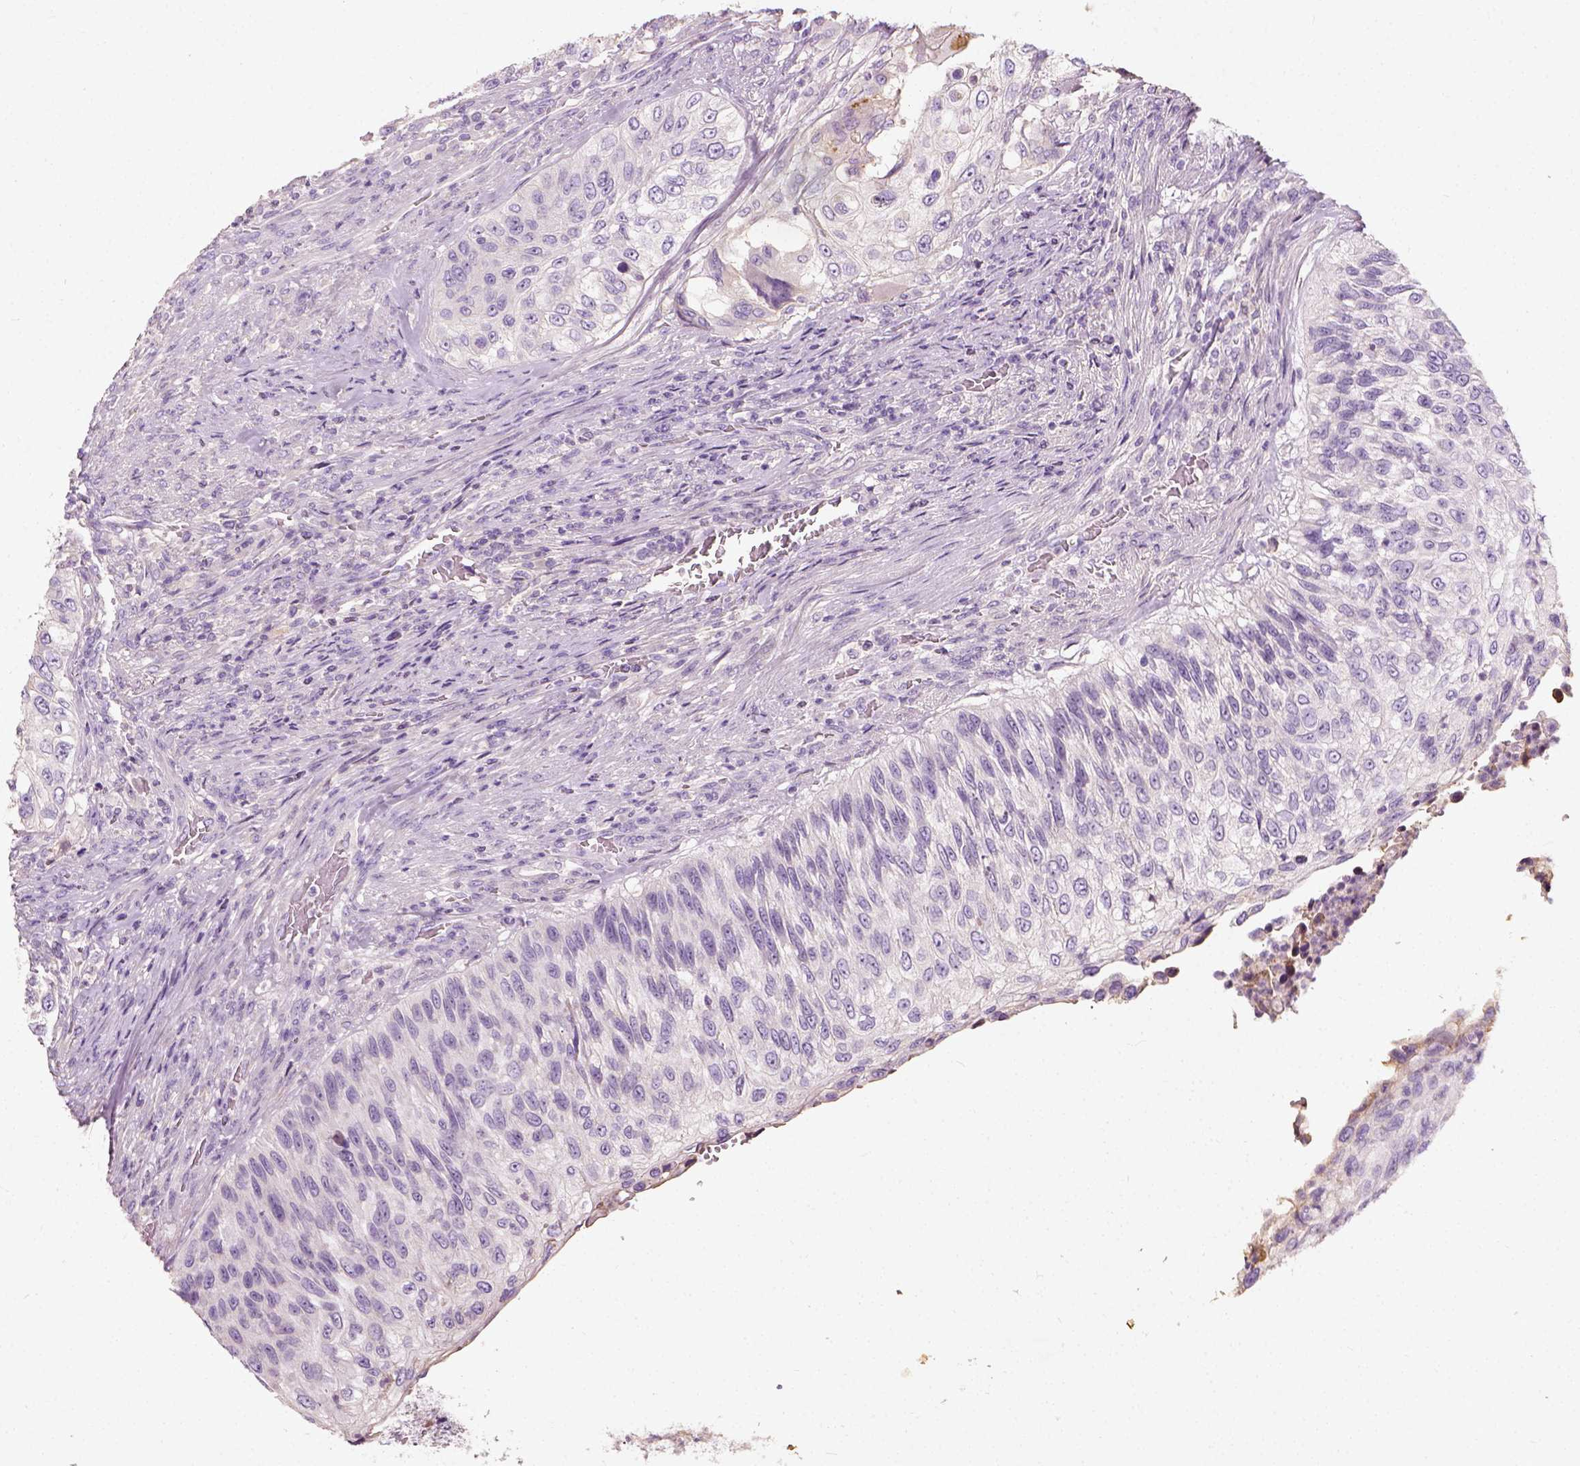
{"staining": {"intensity": "negative", "quantity": "none", "location": "none"}, "tissue": "urothelial cancer", "cell_type": "Tumor cells", "image_type": "cancer", "snomed": [{"axis": "morphology", "description": "Urothelial carcinoma, High grade"}, {"axis": "topography", "description": "Urinary bladder"}], "caption": "A photomicrograph of human urothelial cancer is negative for staining in tumor cells.", "gene": "DHCR24", "patient": {"sex": "female", "age": 60}}